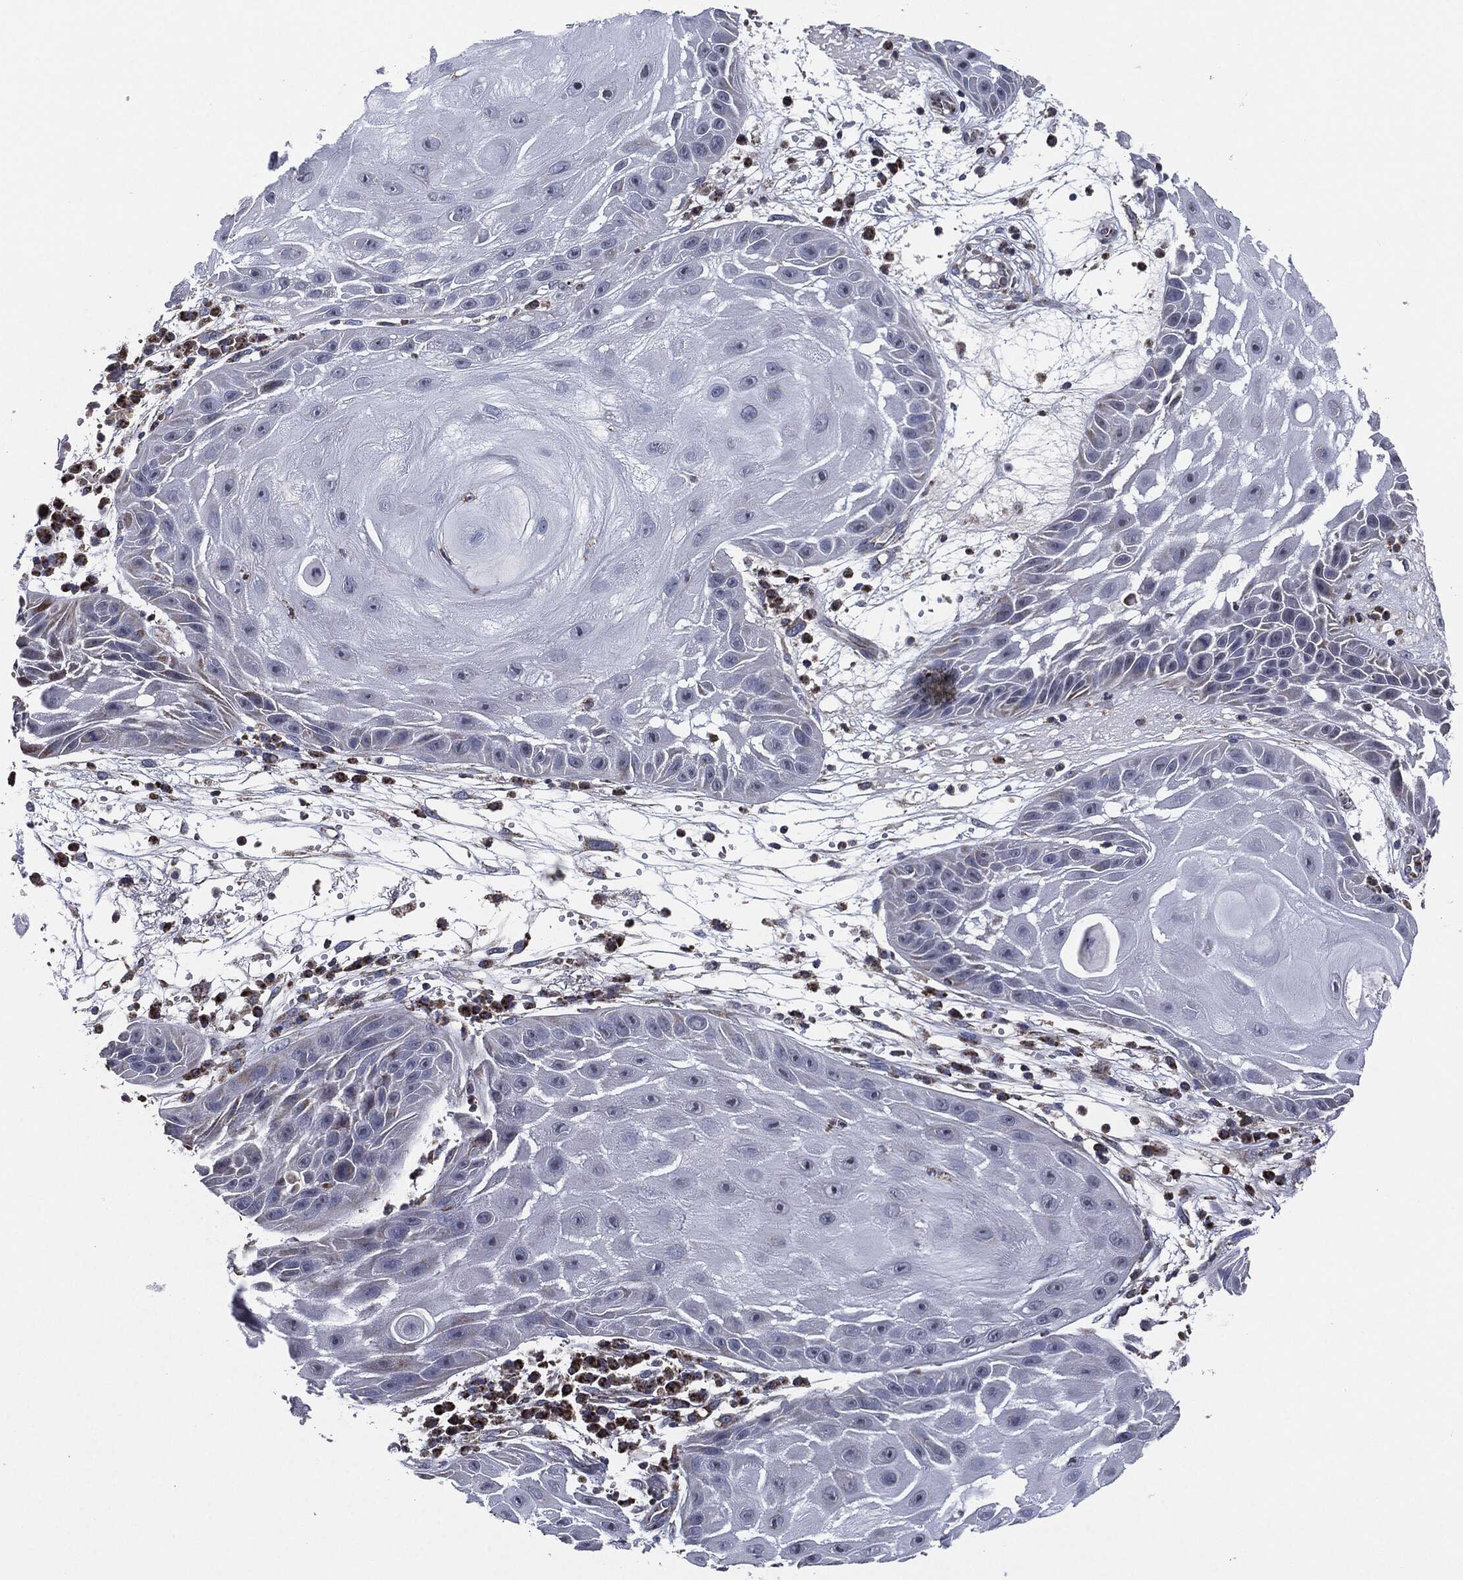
{"staining": {"intensity": "negative", "quantity": "none", "location": "none"}, "tissue": "skin cancer", "cell_type": "Tumor cells", "image_type": "cancer", "snomed": [{"axis": "morphology", "description": "Normal tissue, NOS"}, {"axis": "morphology", "description": "Squamous cell carcinoma, NOS"}, {"axis": "topography", "description": "Skin"}], "caption": "There is no significant staining in tumor cells of skin cancer (squamous cell carcinoma).", "gene": "NDUFV2", "patient": {"sex": "male", "age": 79}}